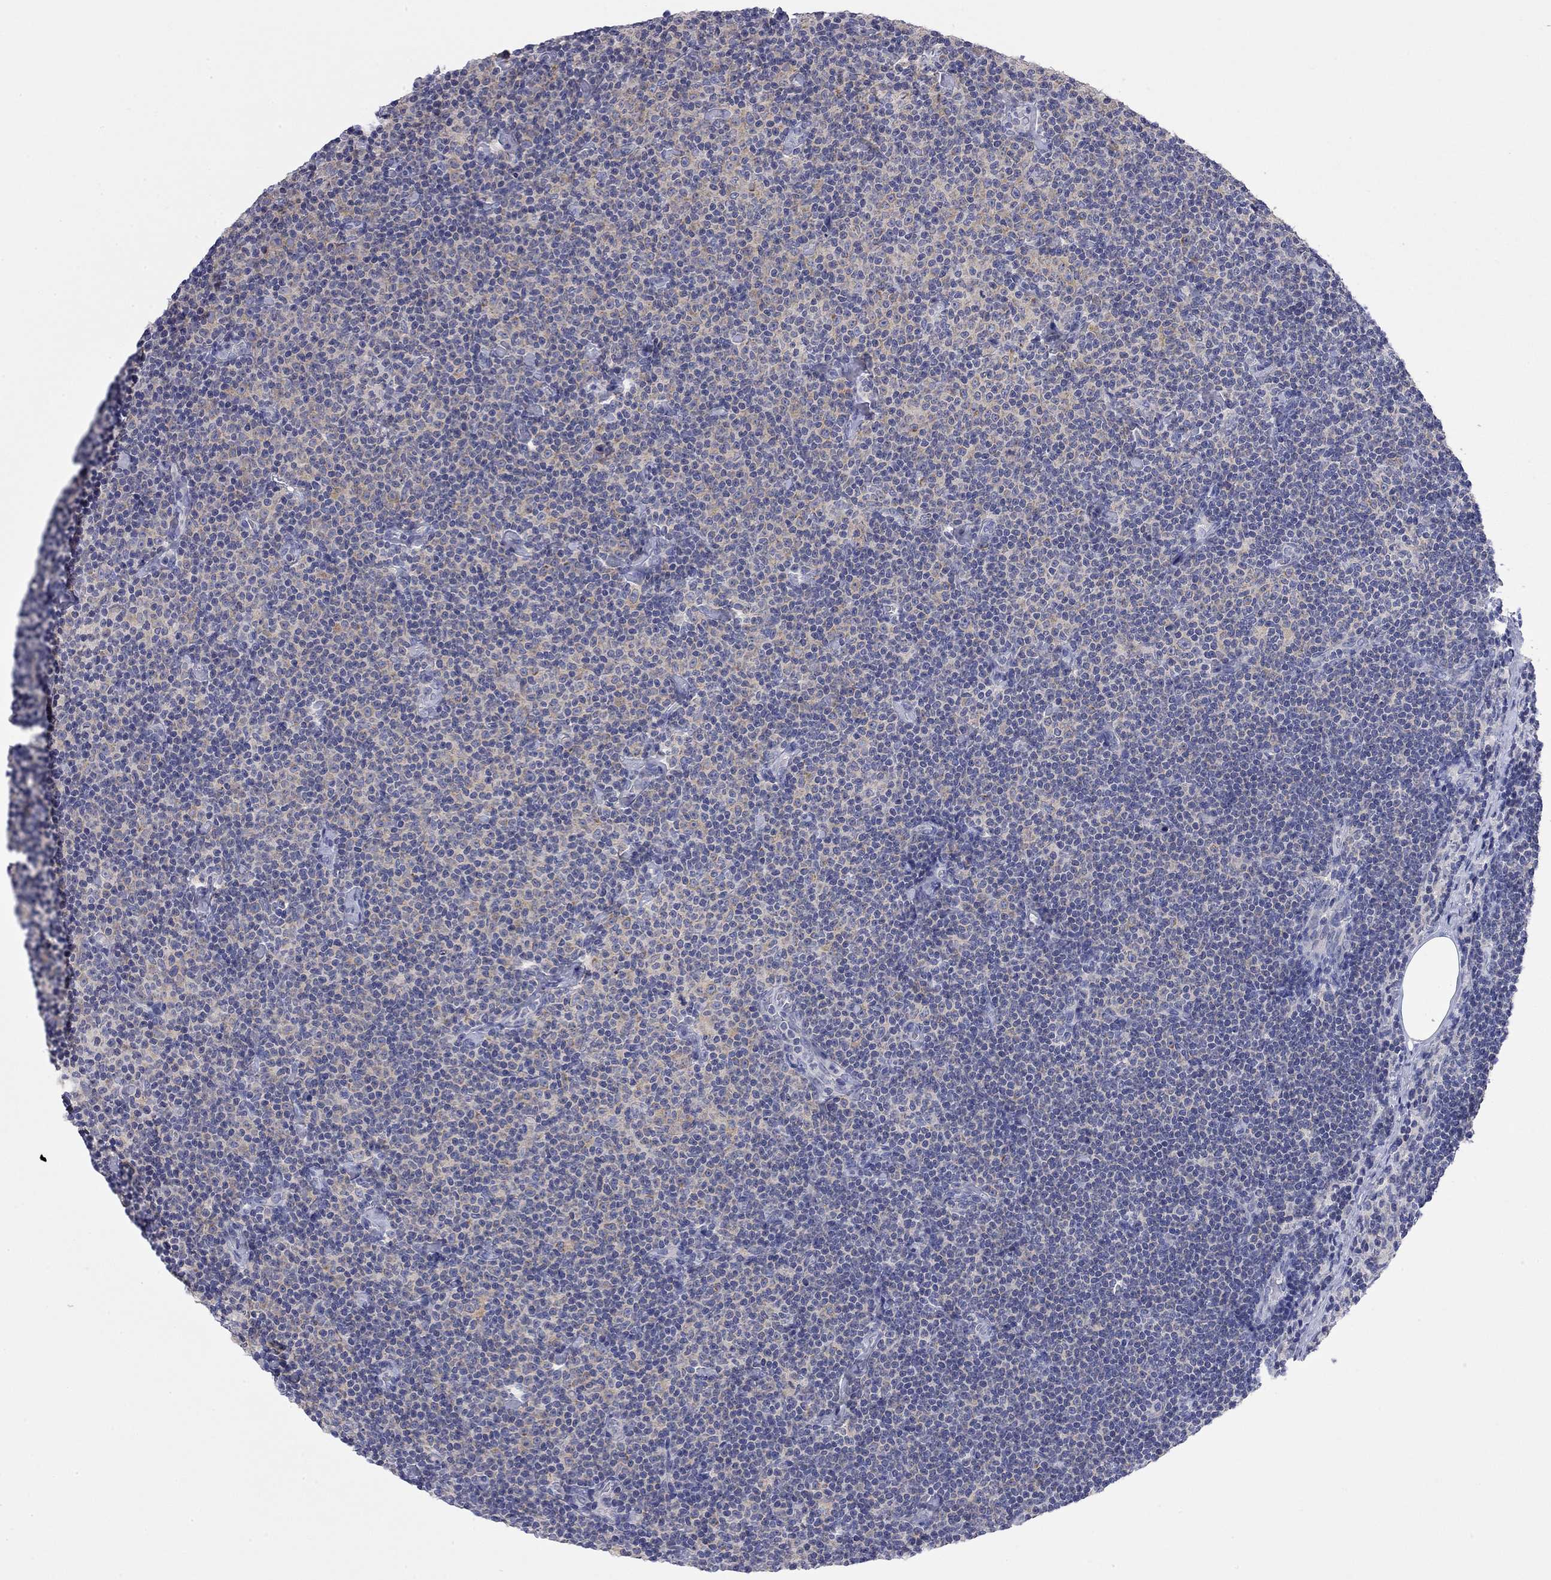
{"staining": {"intensity": "negative", "quantity": "none", "location": "none"}, "tissue": "lymphoma", "cell_type": "Tumor cells", "image_type": "cancer", "snomed": [{"axis": "morphology", "description": "Malignant lymphoma, non-Hodgkin's type, Low grade"}, {"axis": "topography", "description": "Lymph node"}], "caption": "Histopathology image shows no significant protein positivity in tumor cells of lymphoma.", "gene": "ABCB4", "patient": {"sex": "male", "age": 81}}